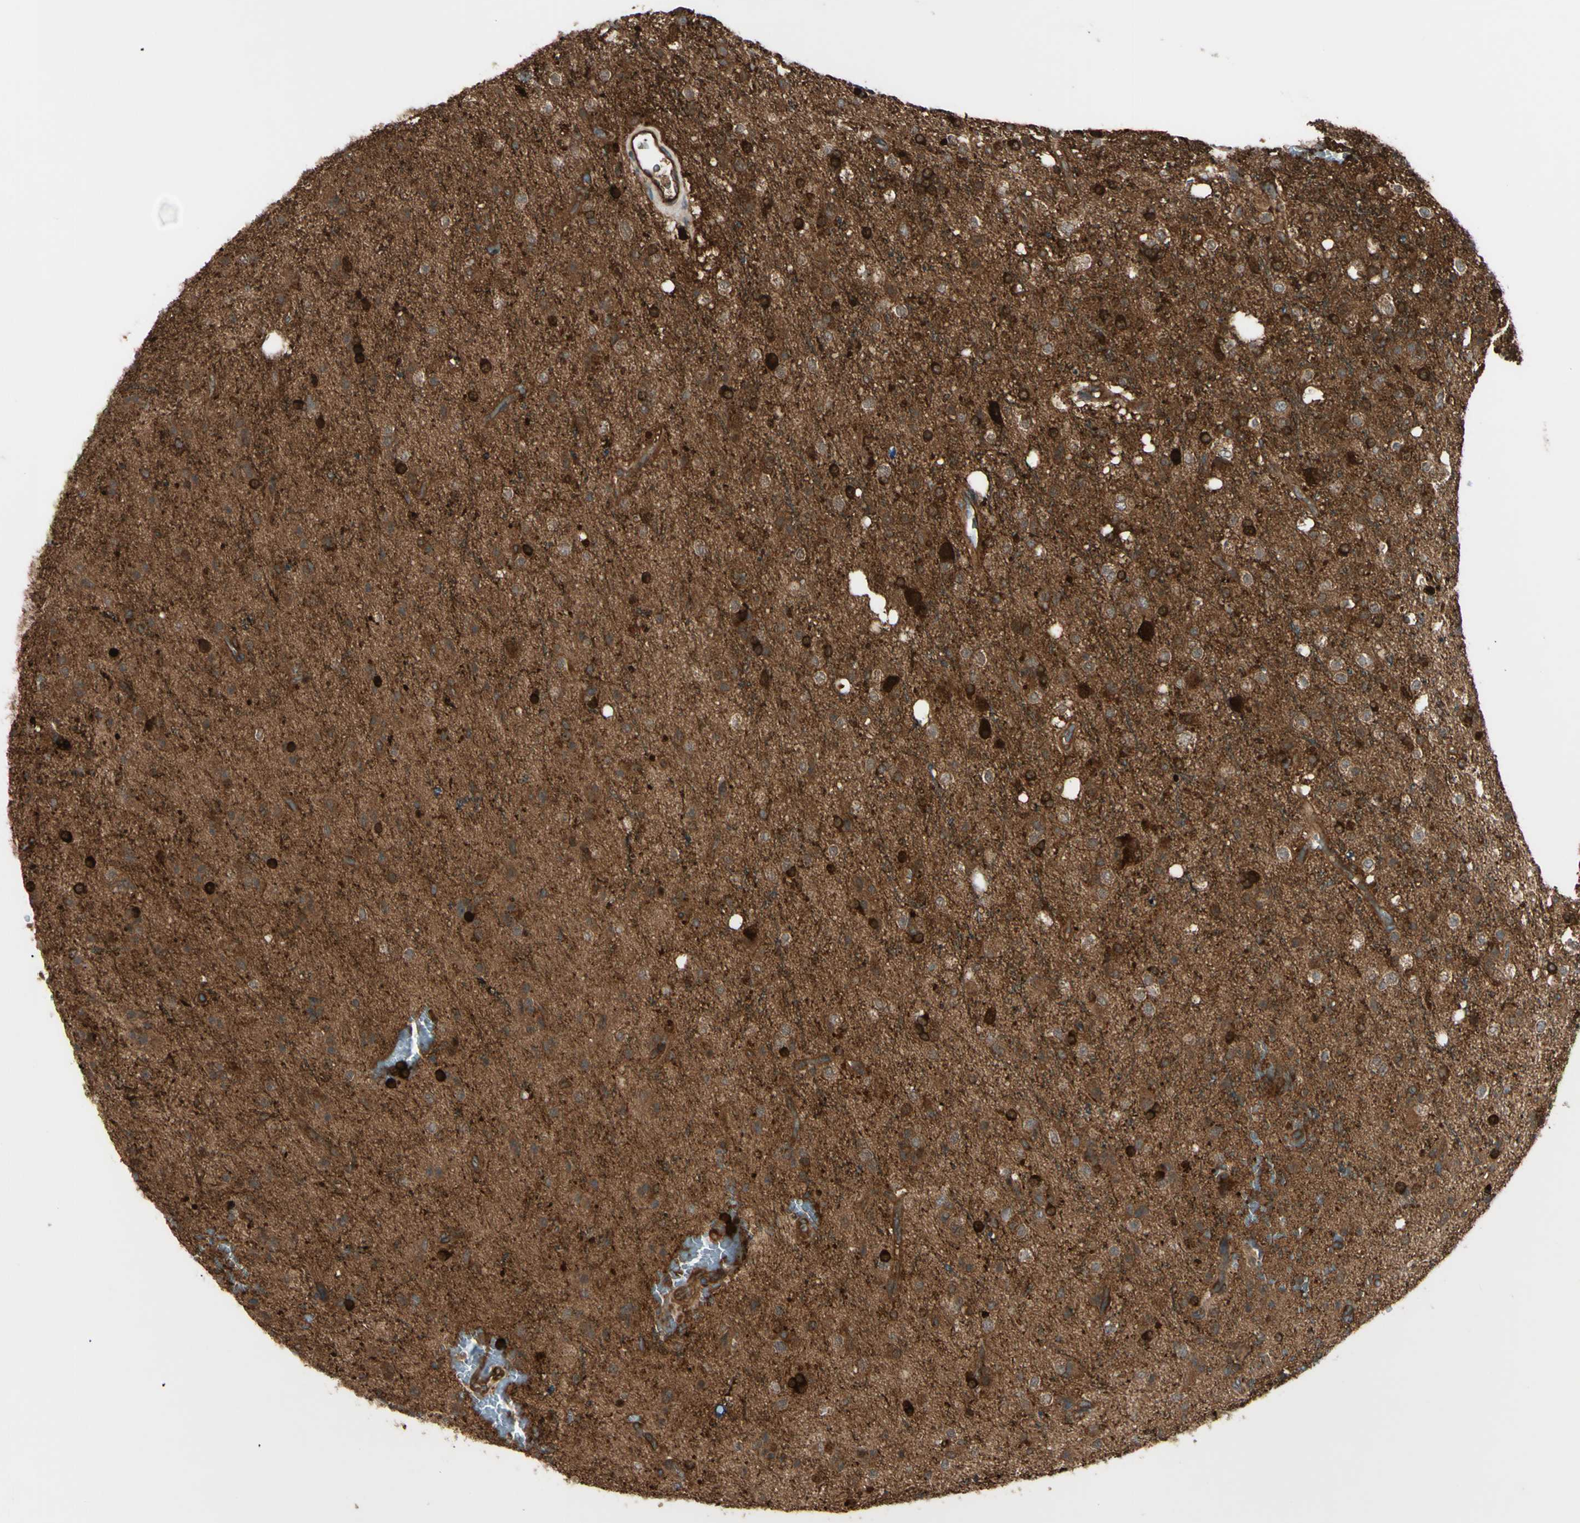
{"staining": {"intensity": "strong", "quantity": ">75%", "location": "cytoplasmic/membranous"}, "tissue": "glioma", "cell_type": "Tumor cells", "image_type": "cancer", "snomed": [{"axis": "morphology", "description": "Glioma, malignant, High grade"}, {"axis": "topography", "description": "Brain"}], "caption": "Tumor cells demonstrate strong cytoplasmic/membranous staining in about >75% of cells in malignant high-grade glioma. (brown staining indicates protein expression, while blue staining denotes nuclei).", "gene": "PTPN12", "patient": {"sex": "male", "age": 47}}